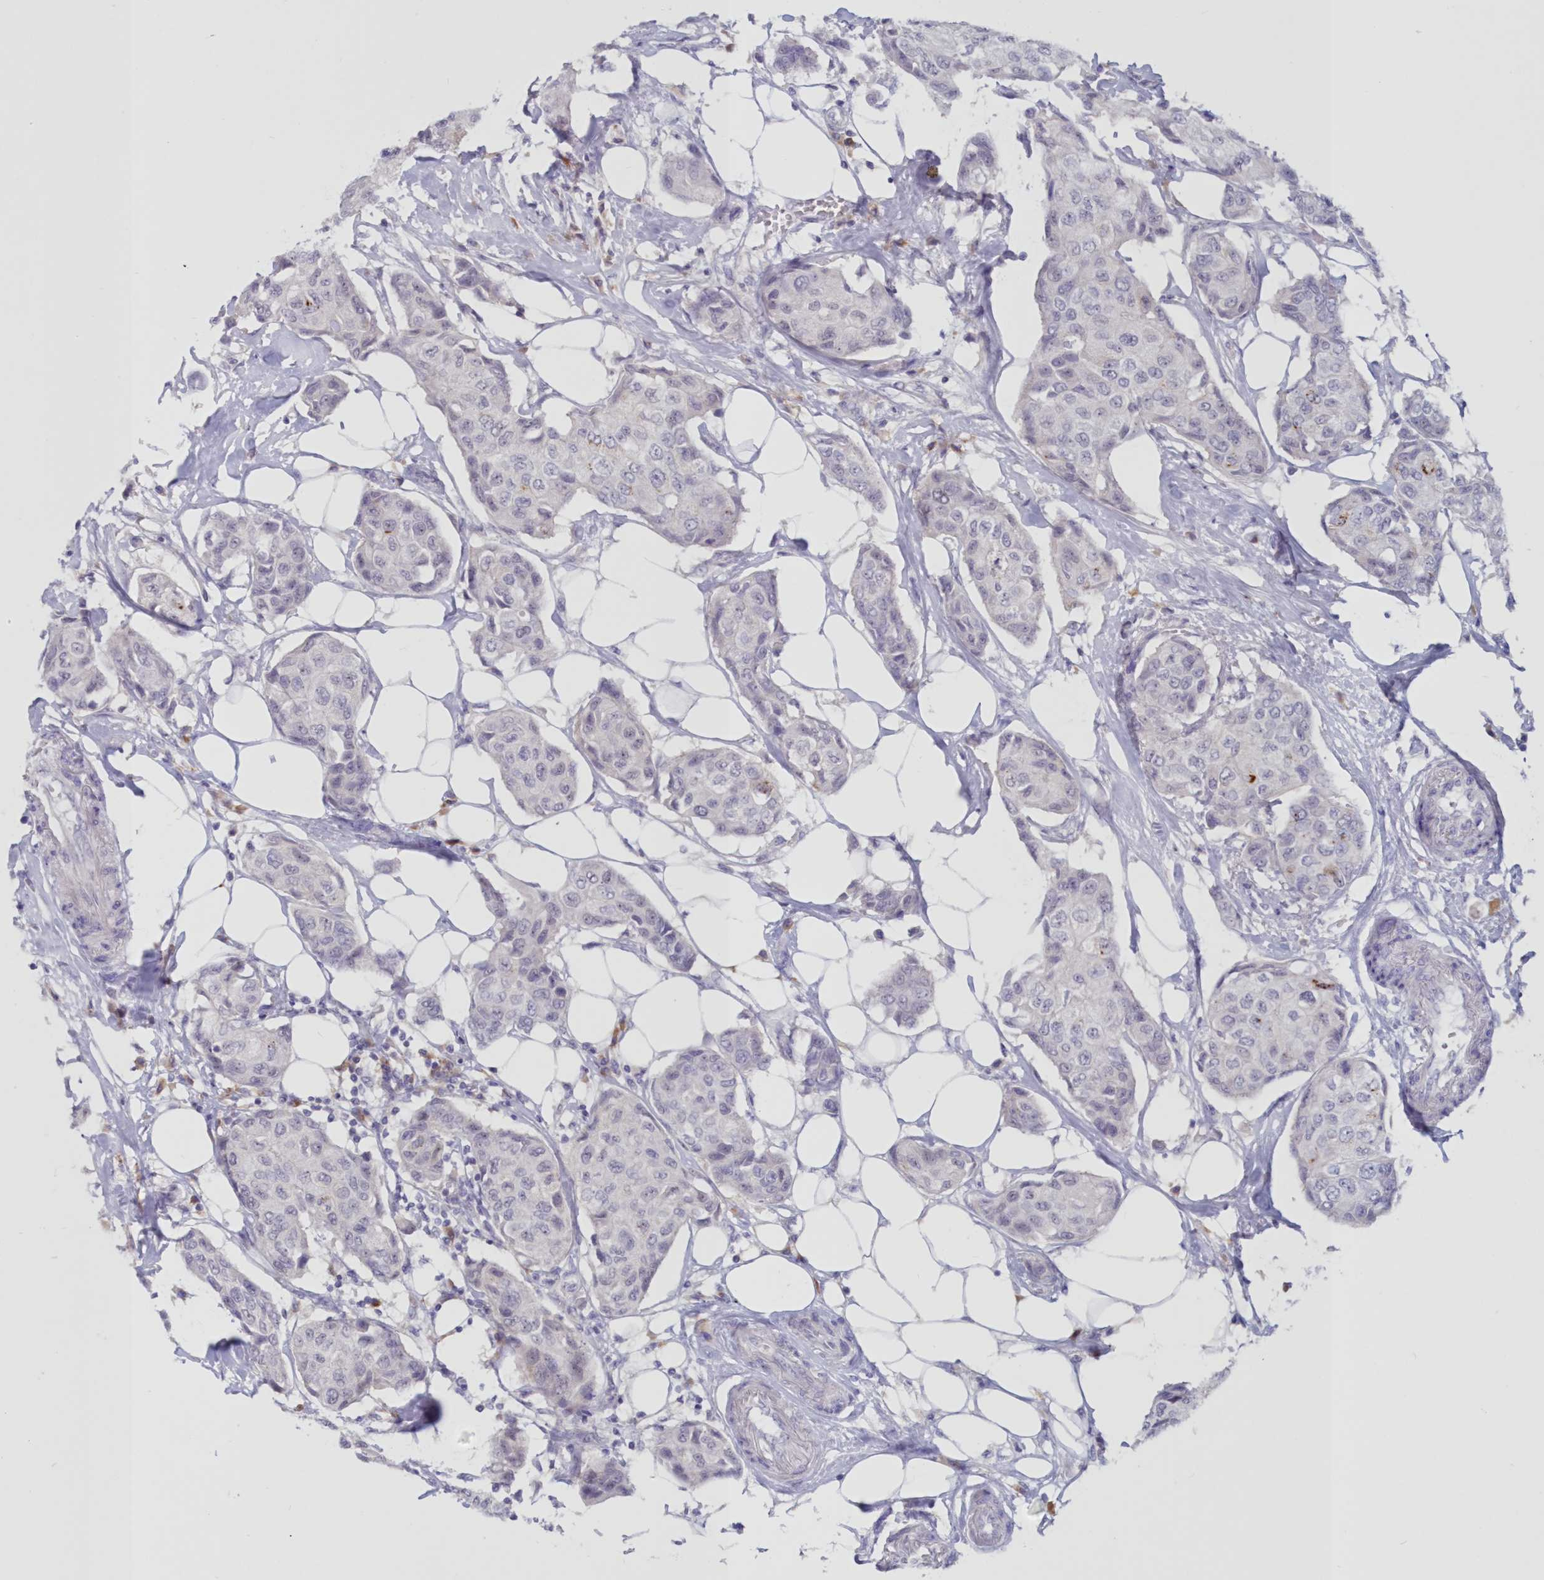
{"staining": {"intensity": "negative", "quantity": "none", "location": "none"}, "tissue": "breast cancer", "cell_type": "Tumor cells", "image_type": "cancer", "snomed": [{"axis": "morphology", "description": "Duct carcinoma"}, {"axis": "topography", "description": "Breast"}], "caption": "This histopathology image is of breast cancer (infiltrating ductal carcinoma) stained with immunohistochemistry (IHC) to label a protein in brown with the nuclei are counter-stained blue. There is no staining in tumor cells.", "gene": "SNED1", "patient": {"sex": "female", "age": 80}}